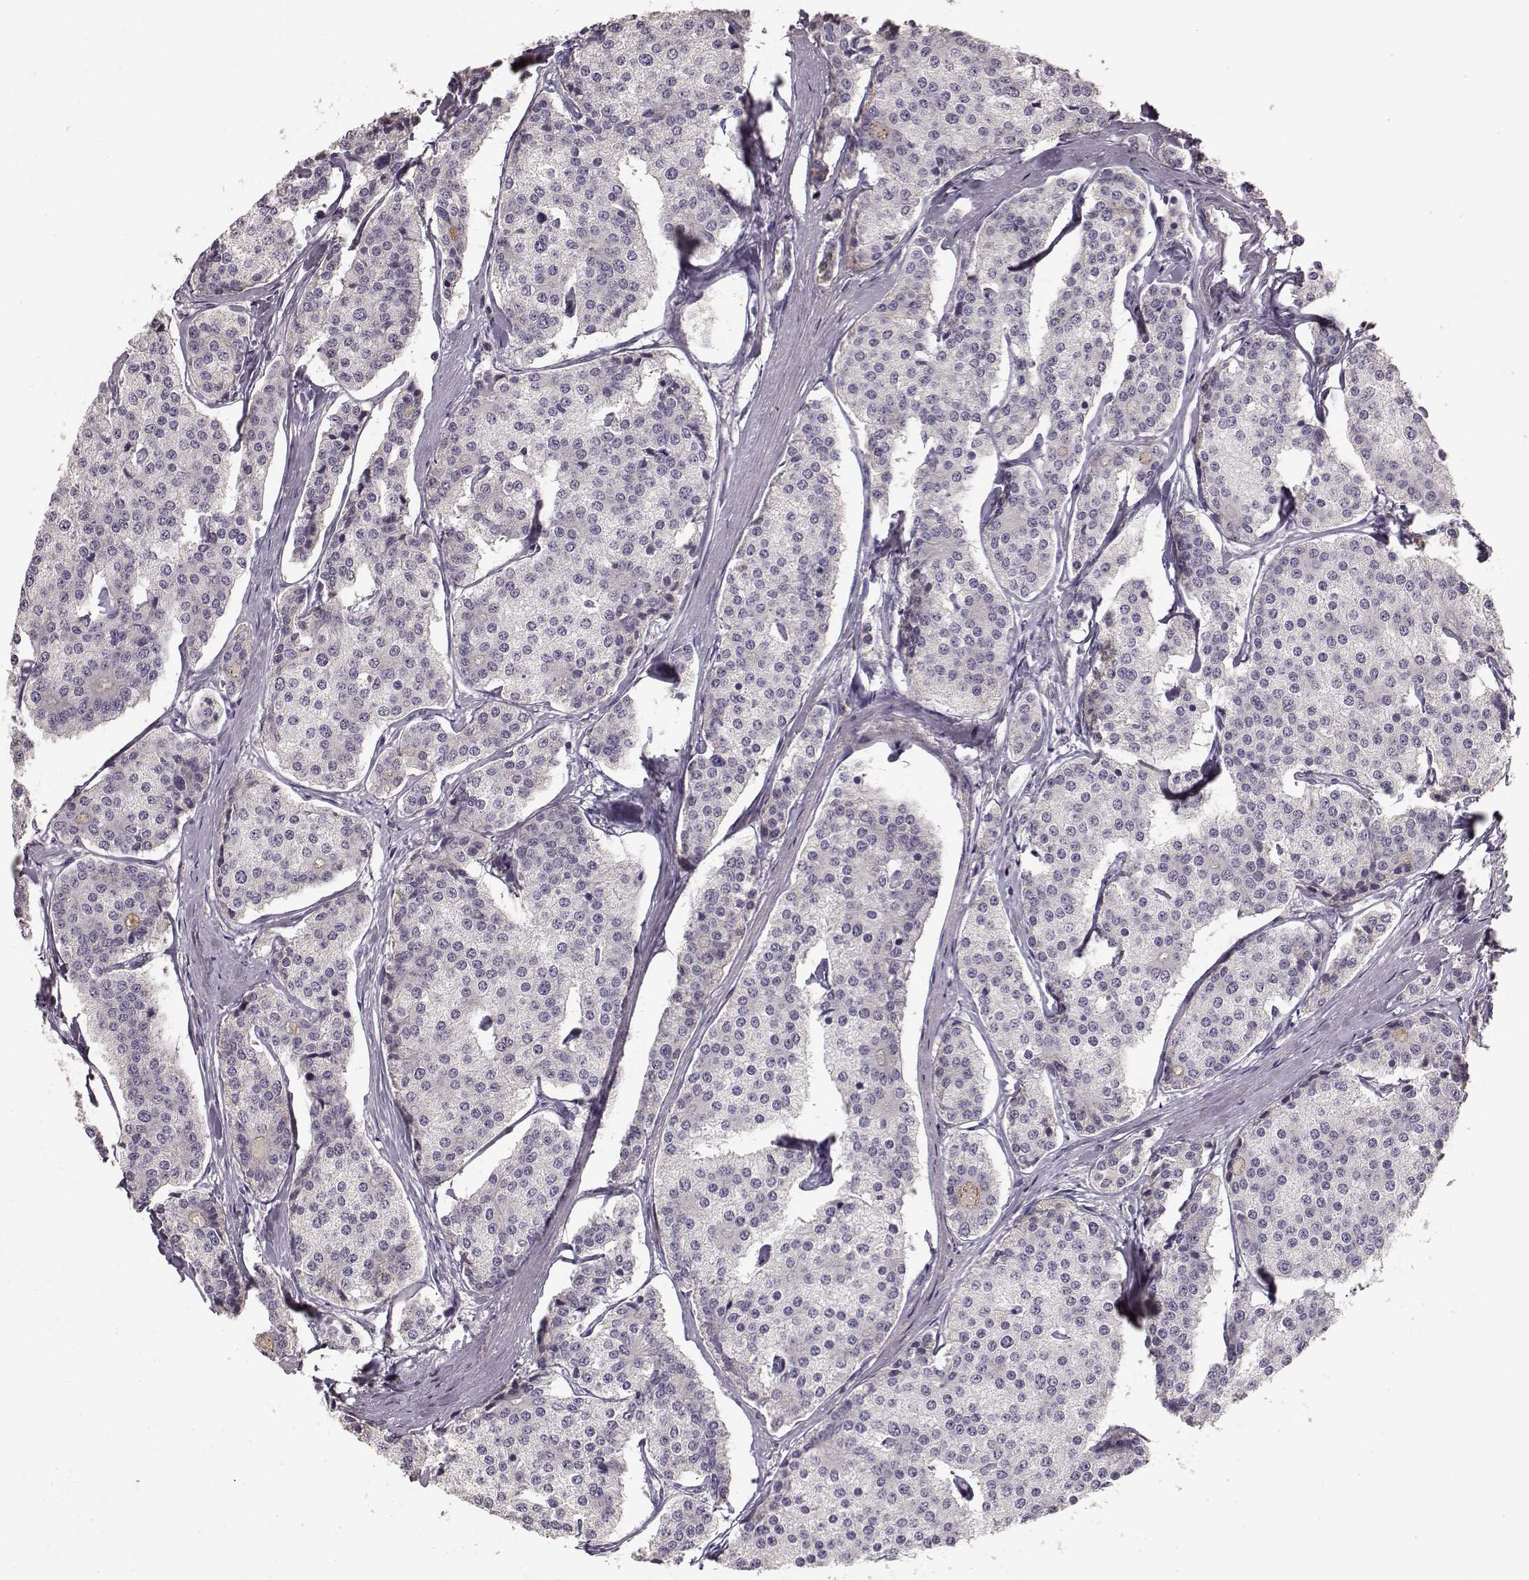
{"staining": {"intensity": "negative", "quantity": "none", "location": "none"}, "tissue": "carcinoid", "cell_type": "Tumor cells", "image_type": "cancer", "snomed": [{"axis": "morphology", "description": "Carcinoid, malignant, NOS"}, {"axis": "topography", "description": "Small intestine"}], "caption": "IHC image of malignant carcinoid stained for a protein (brown), which reveals no expression in tumor cells.", "gene": "YJEFN3", "patient": {"sex": "female", "age": 65}}